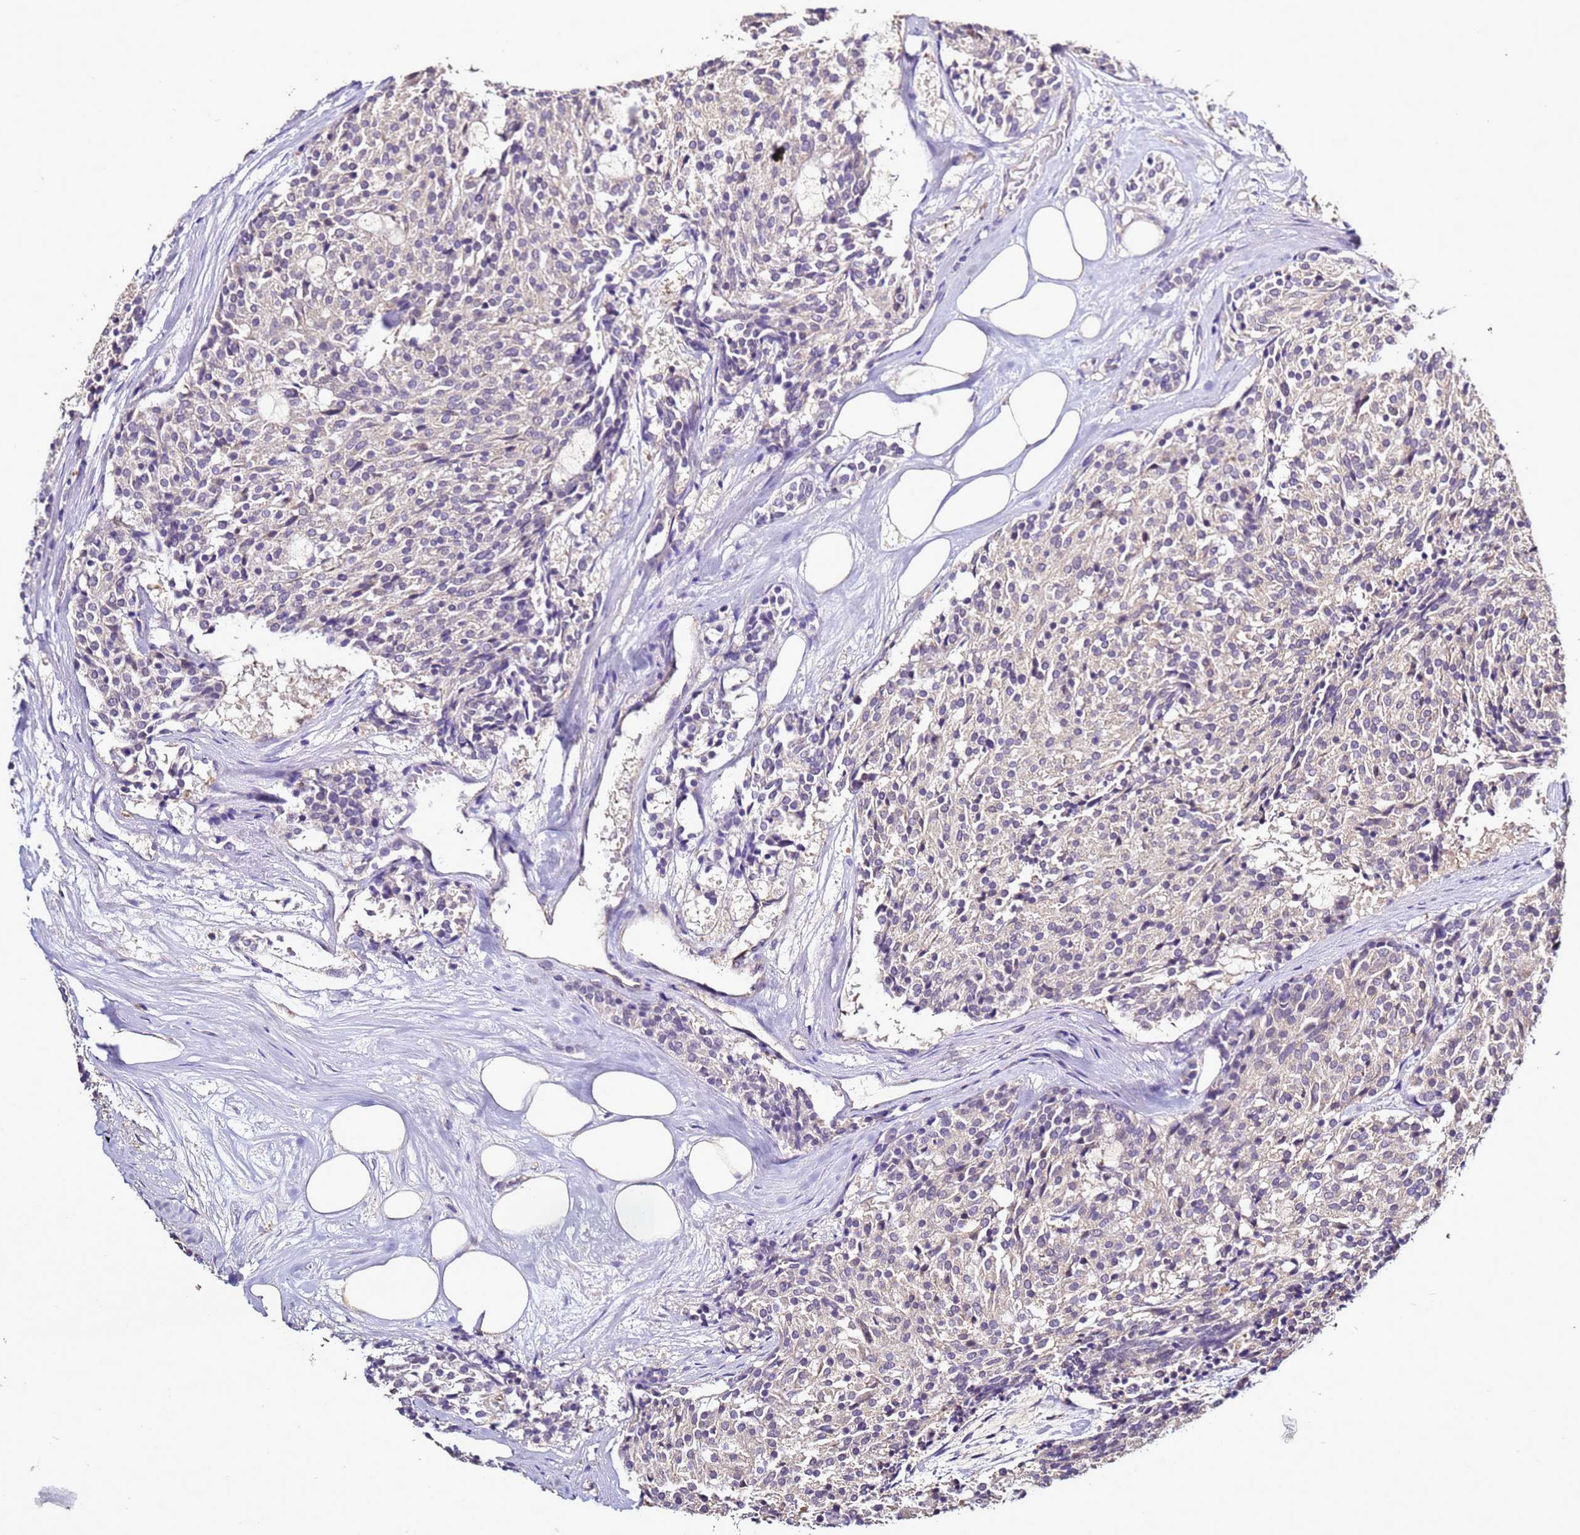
{"staining": {"intensity": "negative", "quantity": "none", "location": "none"}, "tissue": "carcinoid", "cell_type": "Tumor cells", "image_type": "cancer", "snomed": [{"axis": "morphology", "description": "Carcinoid, malignant, NOS"}, {"axis": "topography", "description": "Pancreas"}], "caption": "Tumor cells show no significant staining in carcinoid.", "gene": "ENOPH1", "patient": {"sex": "female", "age": 54}}